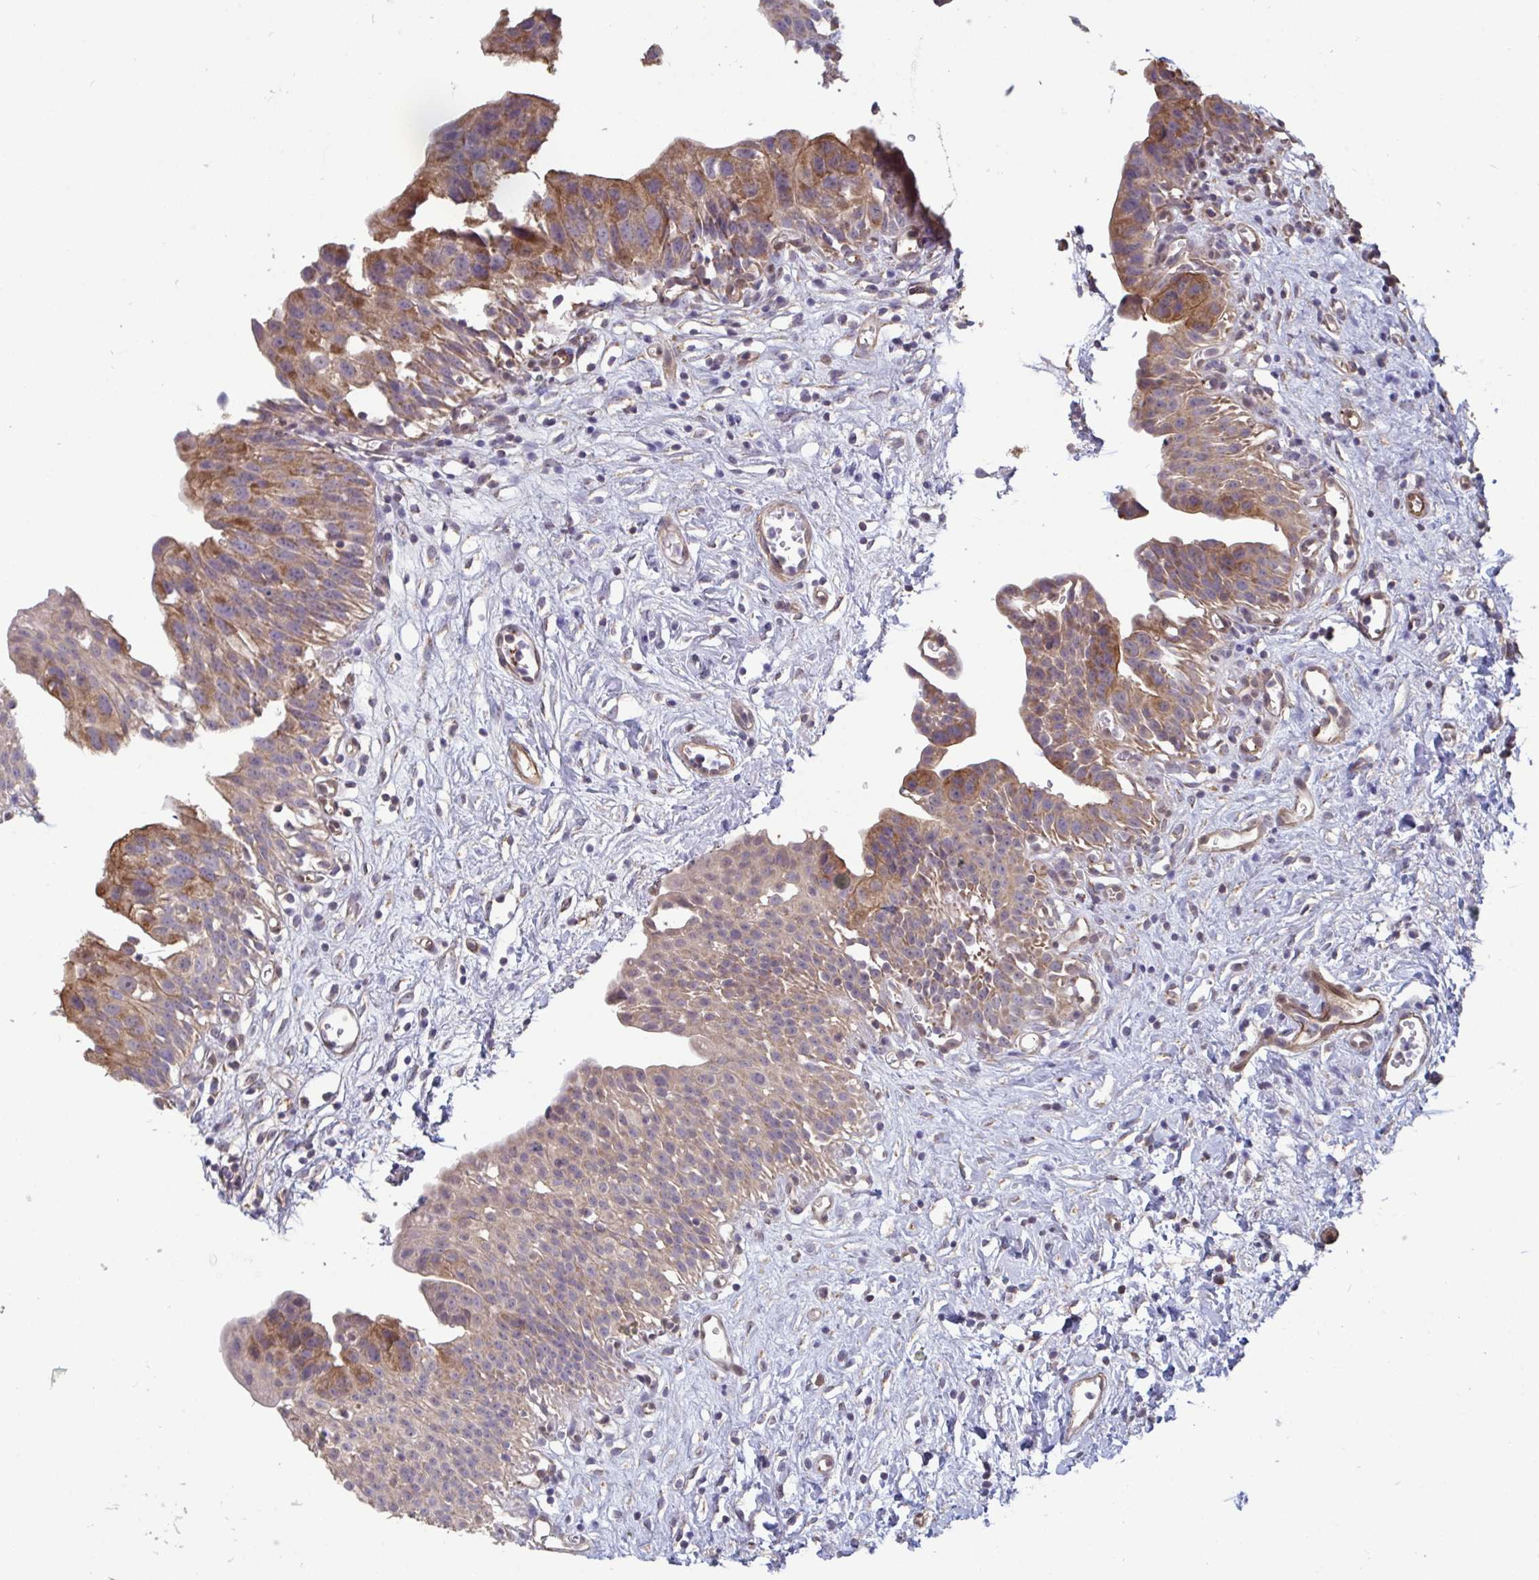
{"staining": {"intensity": "moderate", "quantity": "25%-75%", "location": "cytoplasmic/membranous"}, "tissue": "urinary bladder", "cell_type": "Urothelial cells", "image_type": "normal", "snomed": [{"axis": "morphology", "description": "Normal tissue, NOS"}, {"axis": "topography", "description": "Urinary bladder"}], "caption": "Brown immunohistochemical staining in unremarkable human urinary bladder demonstrates moderate cytoplasmic/membranous positivity in approximately 25%-75% of urothelial cells.", "gene": "ISCU", "patient": {"sex": "male", "age": 51}}